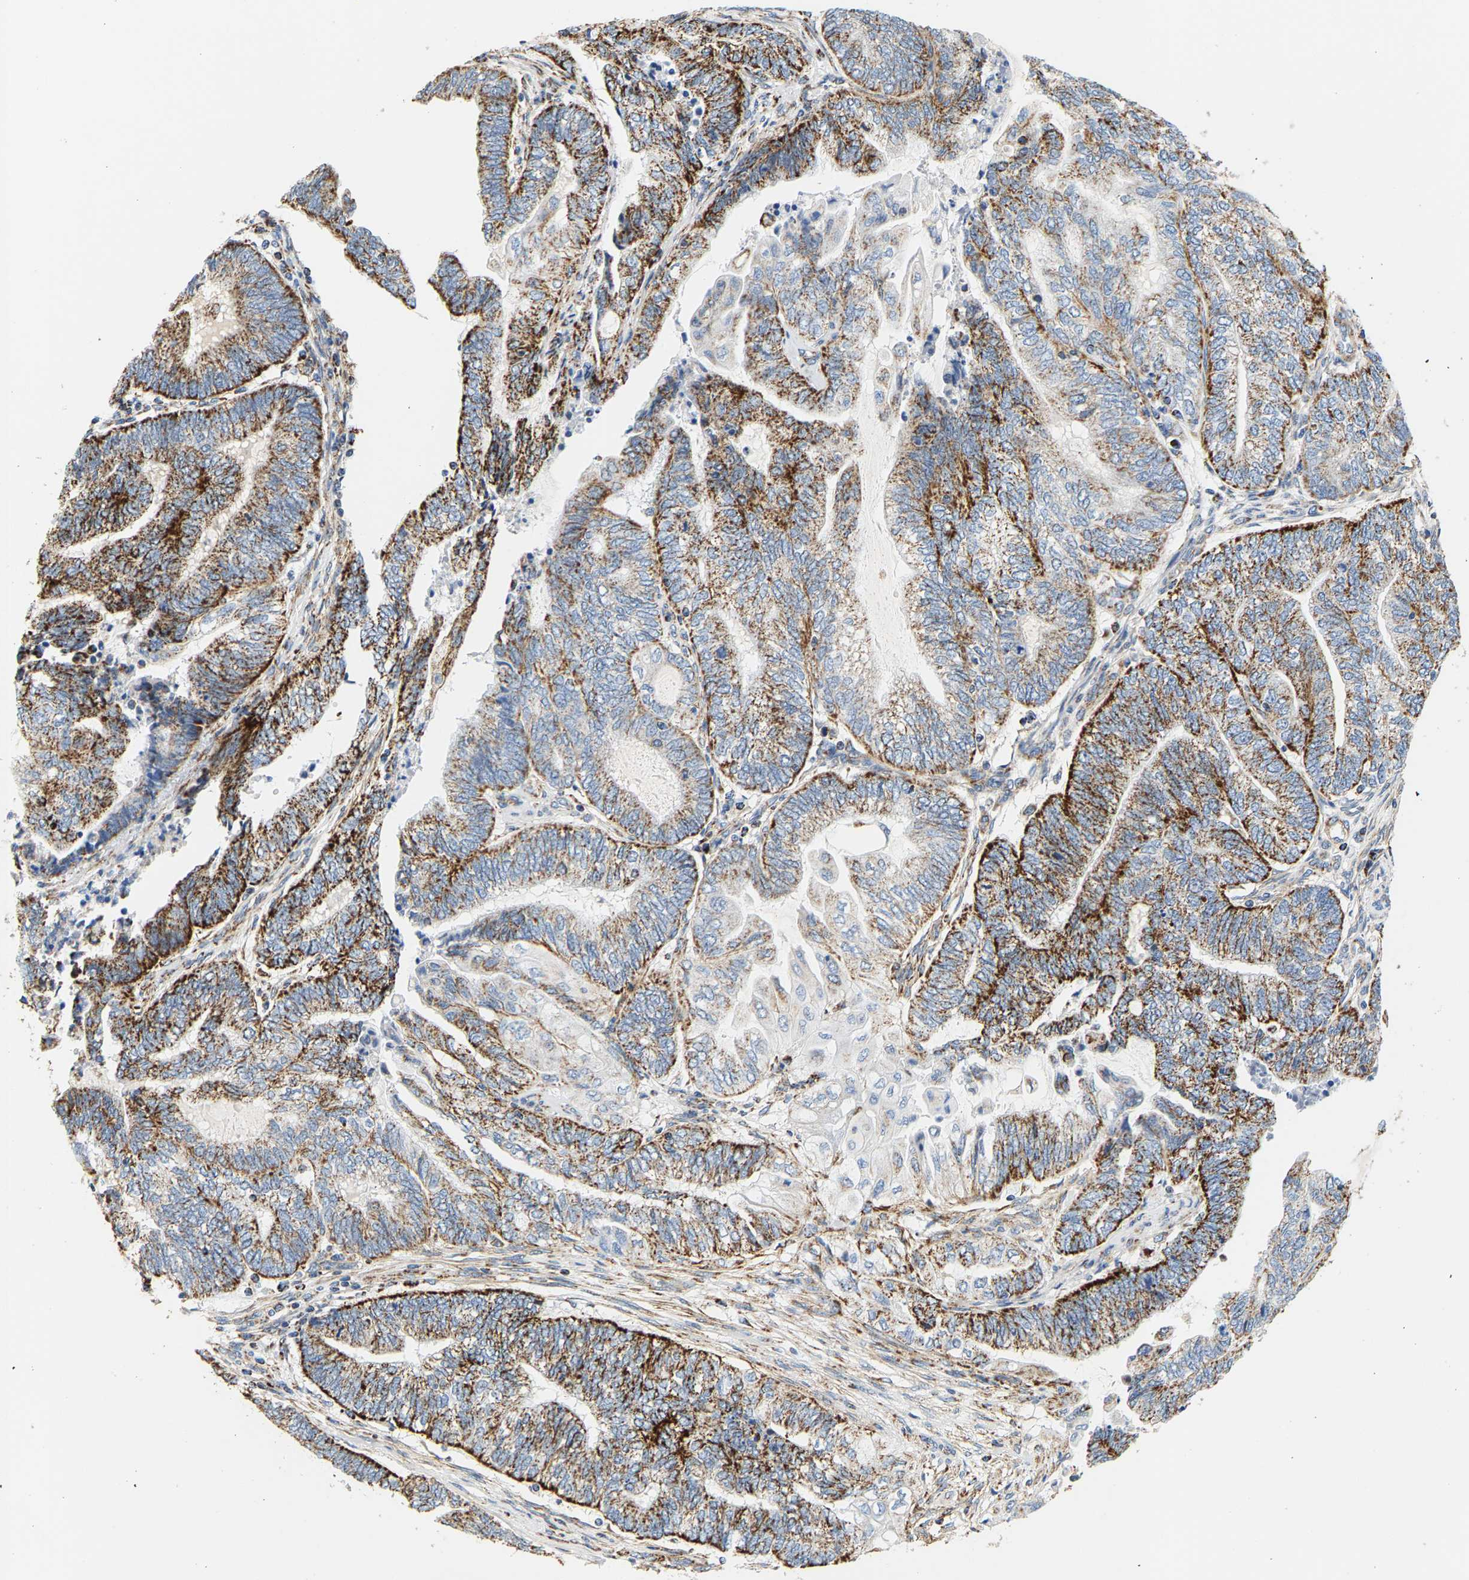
{"staining": {"intensity": "strong", "quantity": "25%-75%", "location": "cytoplasmic/membranous"}, "tissue": "endometrial cancer", "cell_type": "Tumor cells", "image_type": "cancer", "snomed": [{"axis": "morphology", "description": "Adenocarcinoma, NOS"}, {"axis": "topography", "description": "Uterus"}, {"axis": "topography", "description": "Endometrium"}], "caption": "This photomicrograph displays IHC staining of human endometrial cancer, with high strong cytoplasmic/membranous positivity in approximately 25%-75% of tumor cells.", "gene": "SHMT2", "patient": {"sex": "female", "age": 70}}